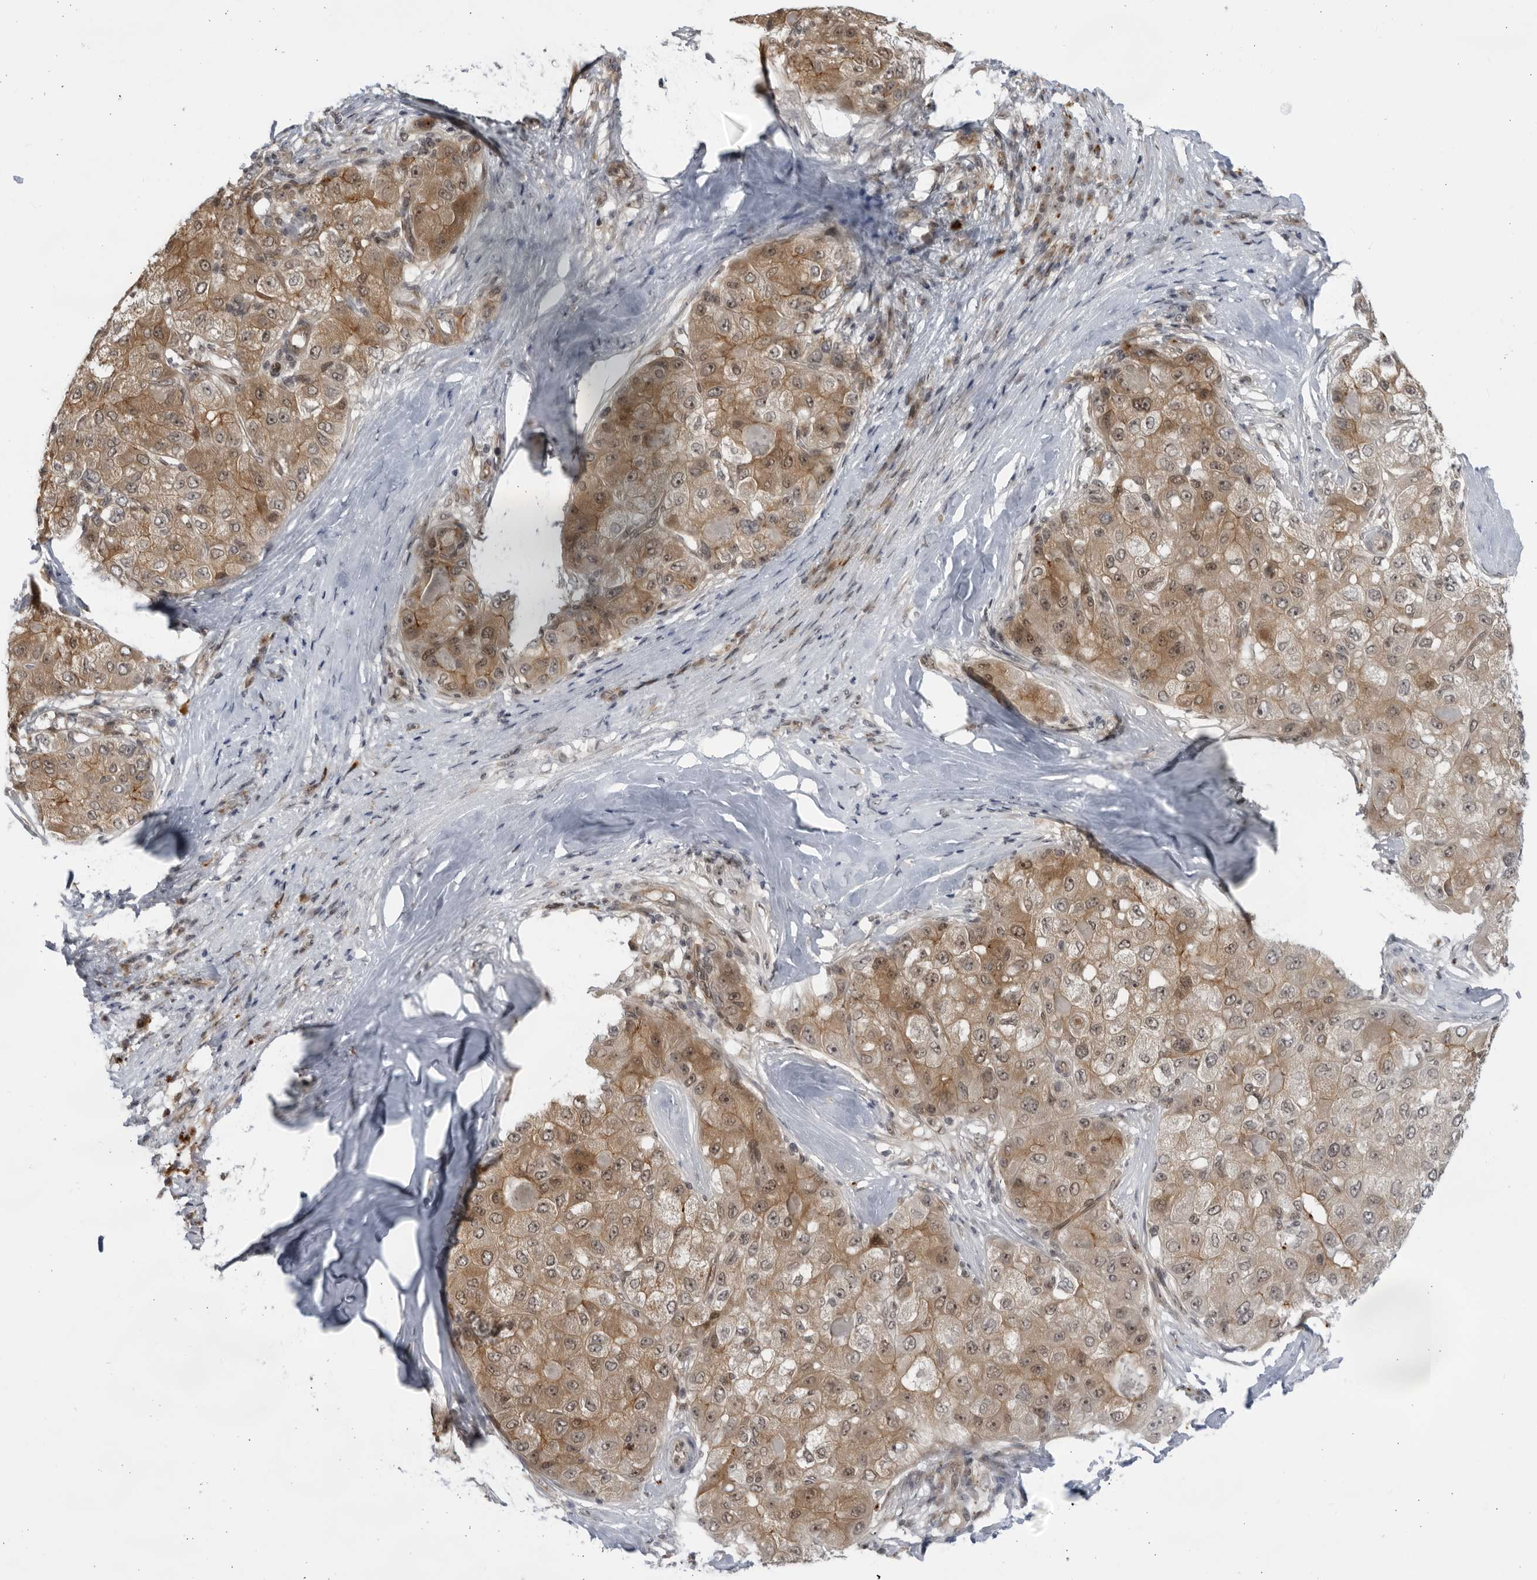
{"staining": {"intensity": "moderate", "quantity": ">75%", "location": "cytoplasmic/membranous,nuclear"}, "tissue": "liver cancer", "cell_type": "Tumor cells", "image_type": "cancer", "snomed": [{"axis": "morphology", "description": "Carcinoma, Hepatocellular, NOS"}, {"axis": "topography", "description": "Liver"}], "caption": "This is an image of immunohistochemistry (IHC) staining of liver cancer, which shows moderate expression in the cytoplasmic/membranous and nuclear of tumor cells.", "gene": "ITGB3BP", "patient": {"sex": "male", "age": 80}}